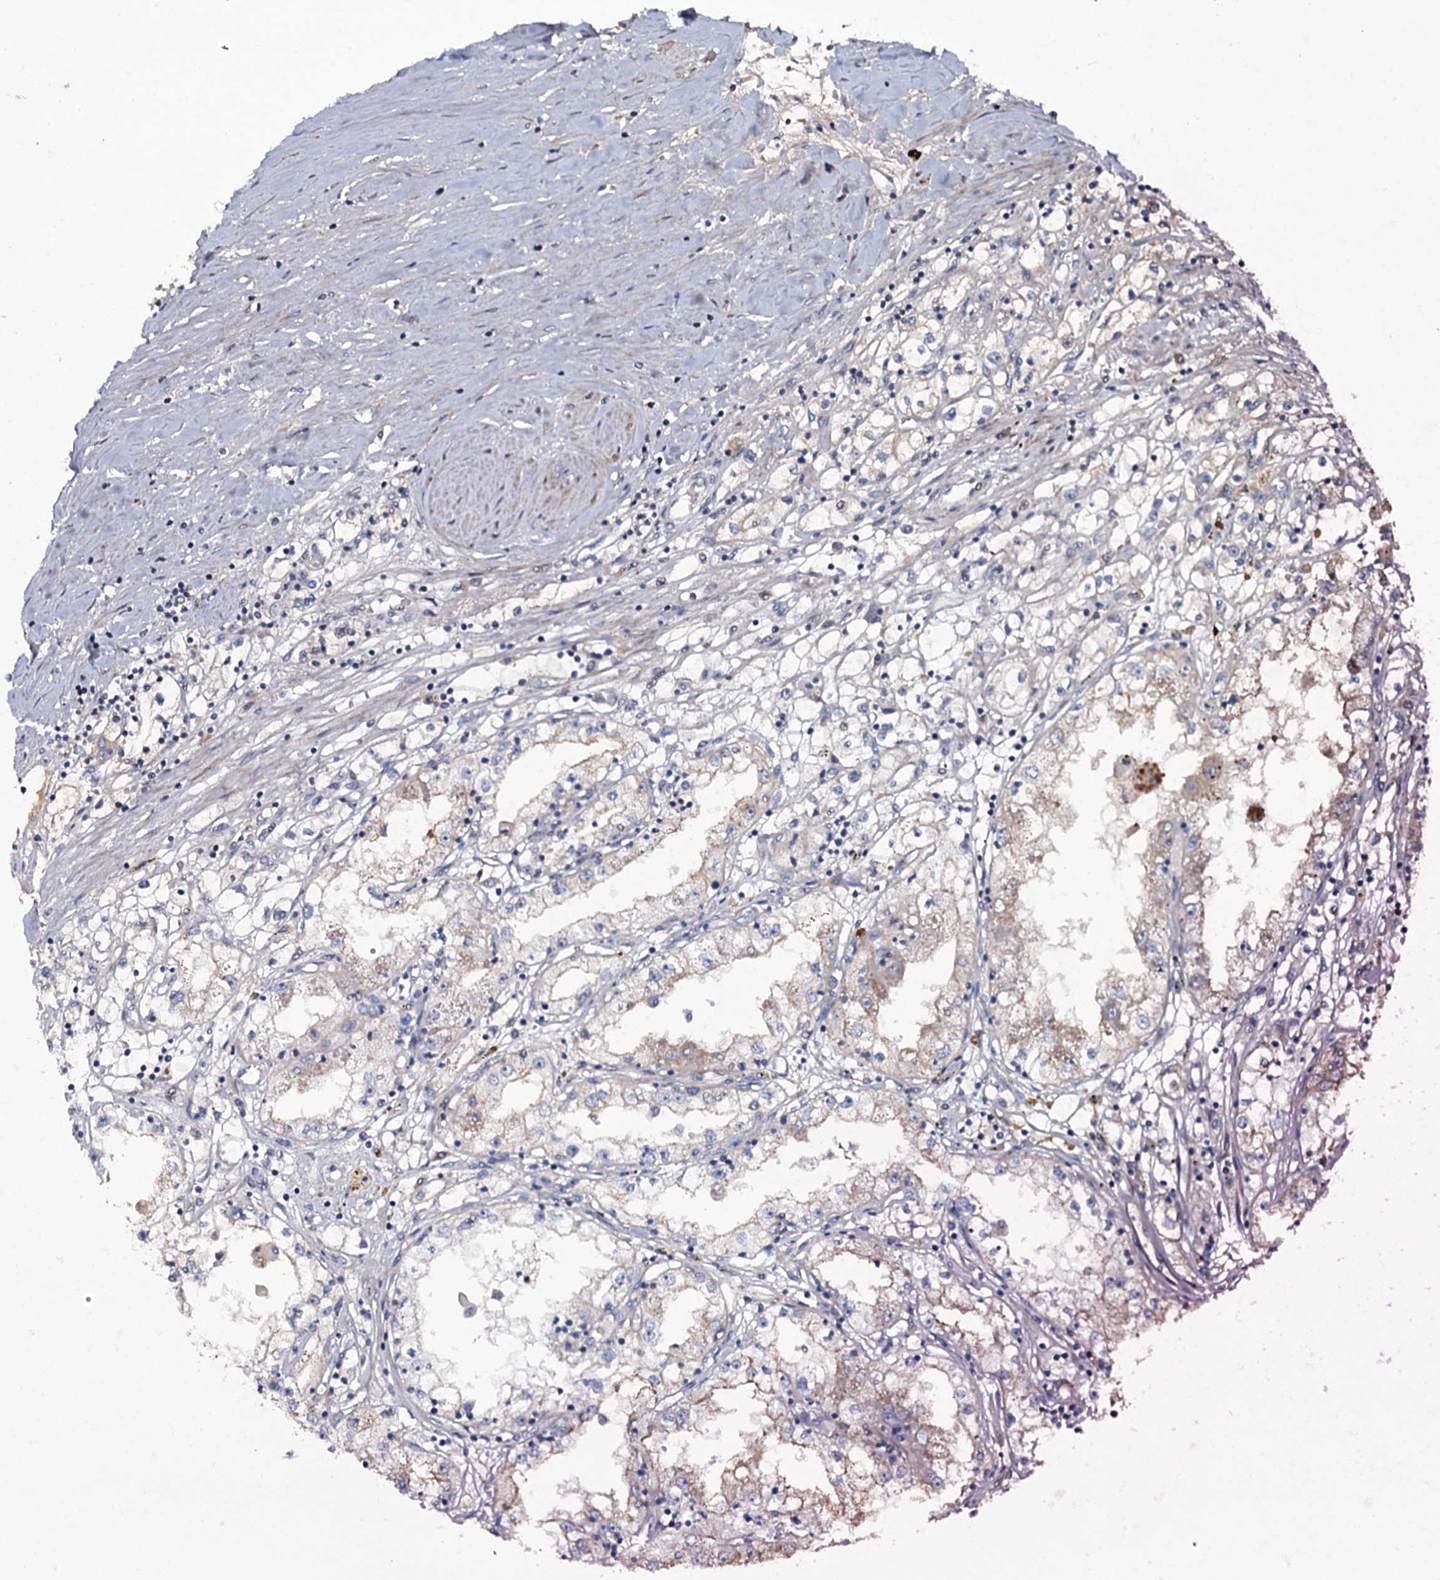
{"staining": {"intensity": "weak", "quantity": "<25%", "location": "cytoplasmic/membranous"}, "tissue": "renal cancer", "cell_type": "Tumor cells", "image_type": "cancer", "snomed": [{"axis": "morphology", "description": "Adenocarcinoma, NOS"}, {"axis": "topography", "description": "Kidney"}], "caption": "Immunohistochemistry photomicrograph of human renal cancer (adenocarcinoma) stained for a protein (brown), which displays no expression in tumor cells.", "gene": "LYG2", "patient": {"sex": "male", "age": 56}}